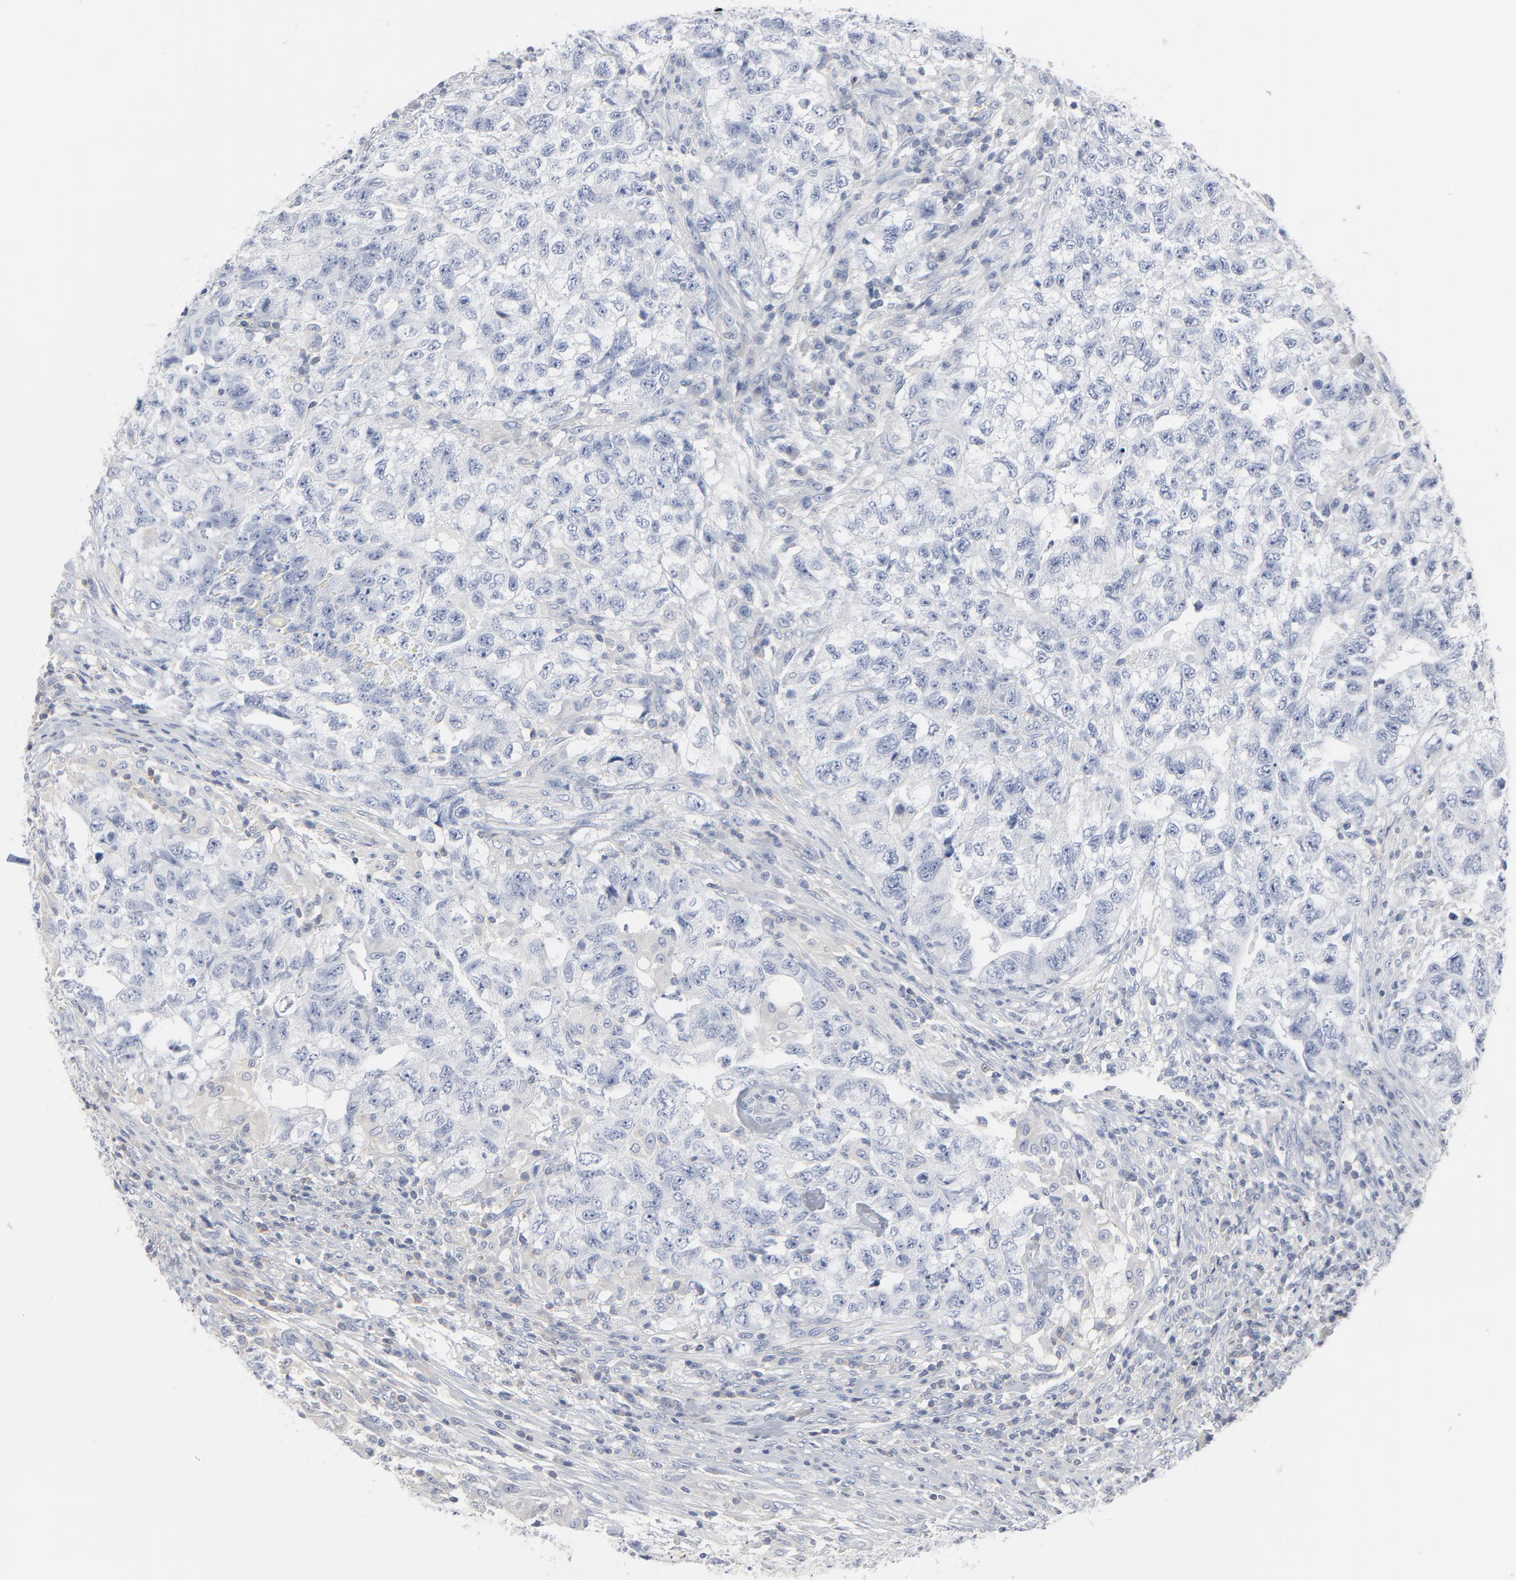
{"staining": {"intensity": "negative", "quantity": "none", "location": "none"}, "tissue": "testis cancer", "cell_type": "Tumor cells", "image_type": "cancer", "snomed": [{"axis": "morphology", "description": "Carcinoma, Embryonal, NOS"}, {"axis": "topography", "description": "Testis"}], "caption": "Immunohistochemical staining of human testis cancer shows no significant expression in tumor cells.", "gene": "PTK2B", "patient": {"sex": "male", "age": 21}}